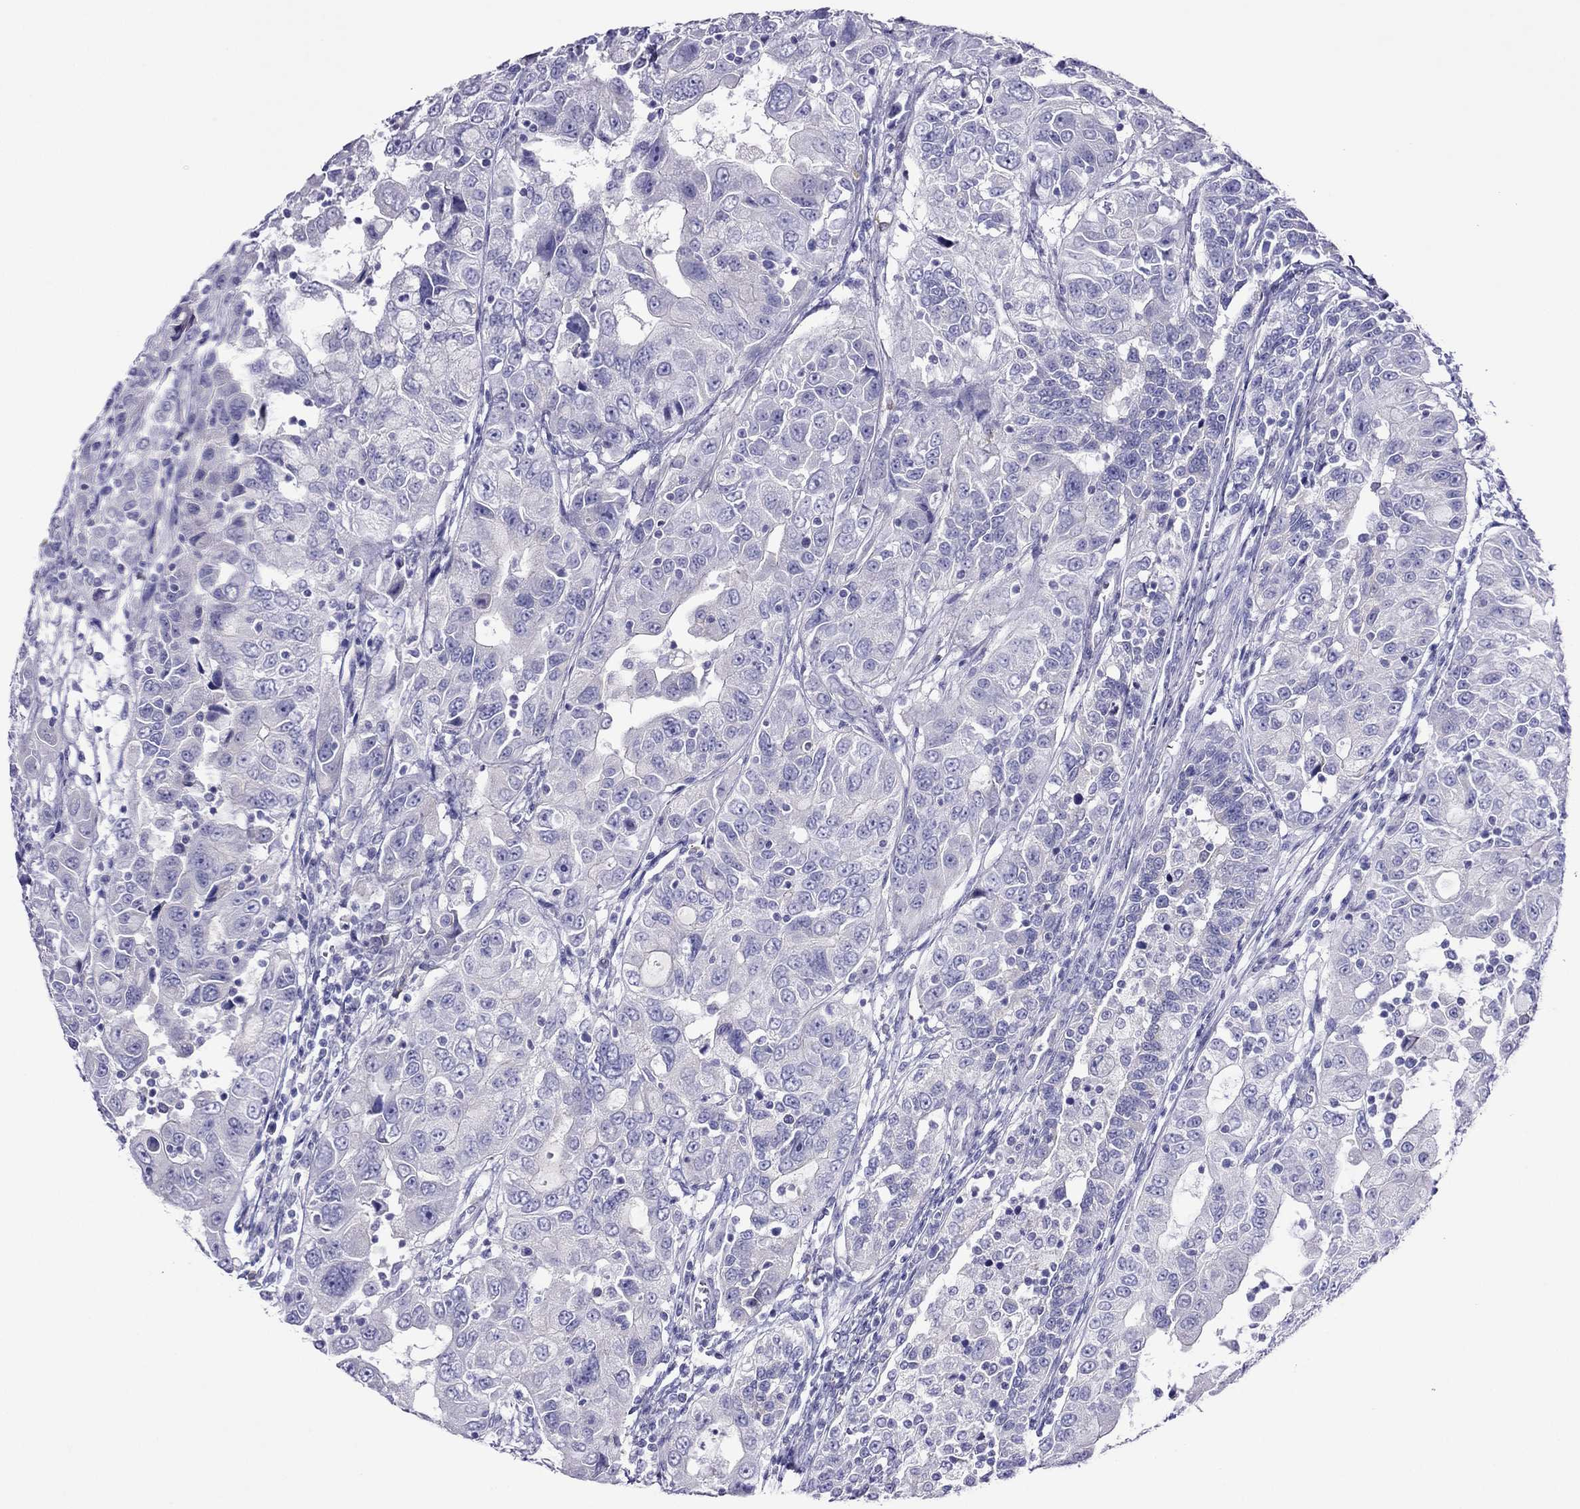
{"staining": {"intensity": "negative", "quantity": "none", "location": "none"}, "tissue": "urothelial cancer", "cell_type": "Tumor cells", "image_type": "cancer", "snomed": [{"axis": "morphology", "description": "Urothelial carcinoma, NOS"}, {"axis": "morphology", "description": "Urothelial carcinoma, High grade"}, {"axis": "topography", "description": "Urinary bladder"}], "caption": "Human urothelial cancer stained for a protein using IHC displays no expression in tumor cells.", "gene": "PCDHA6", "patient": {"sex": "female", "age": 73}}